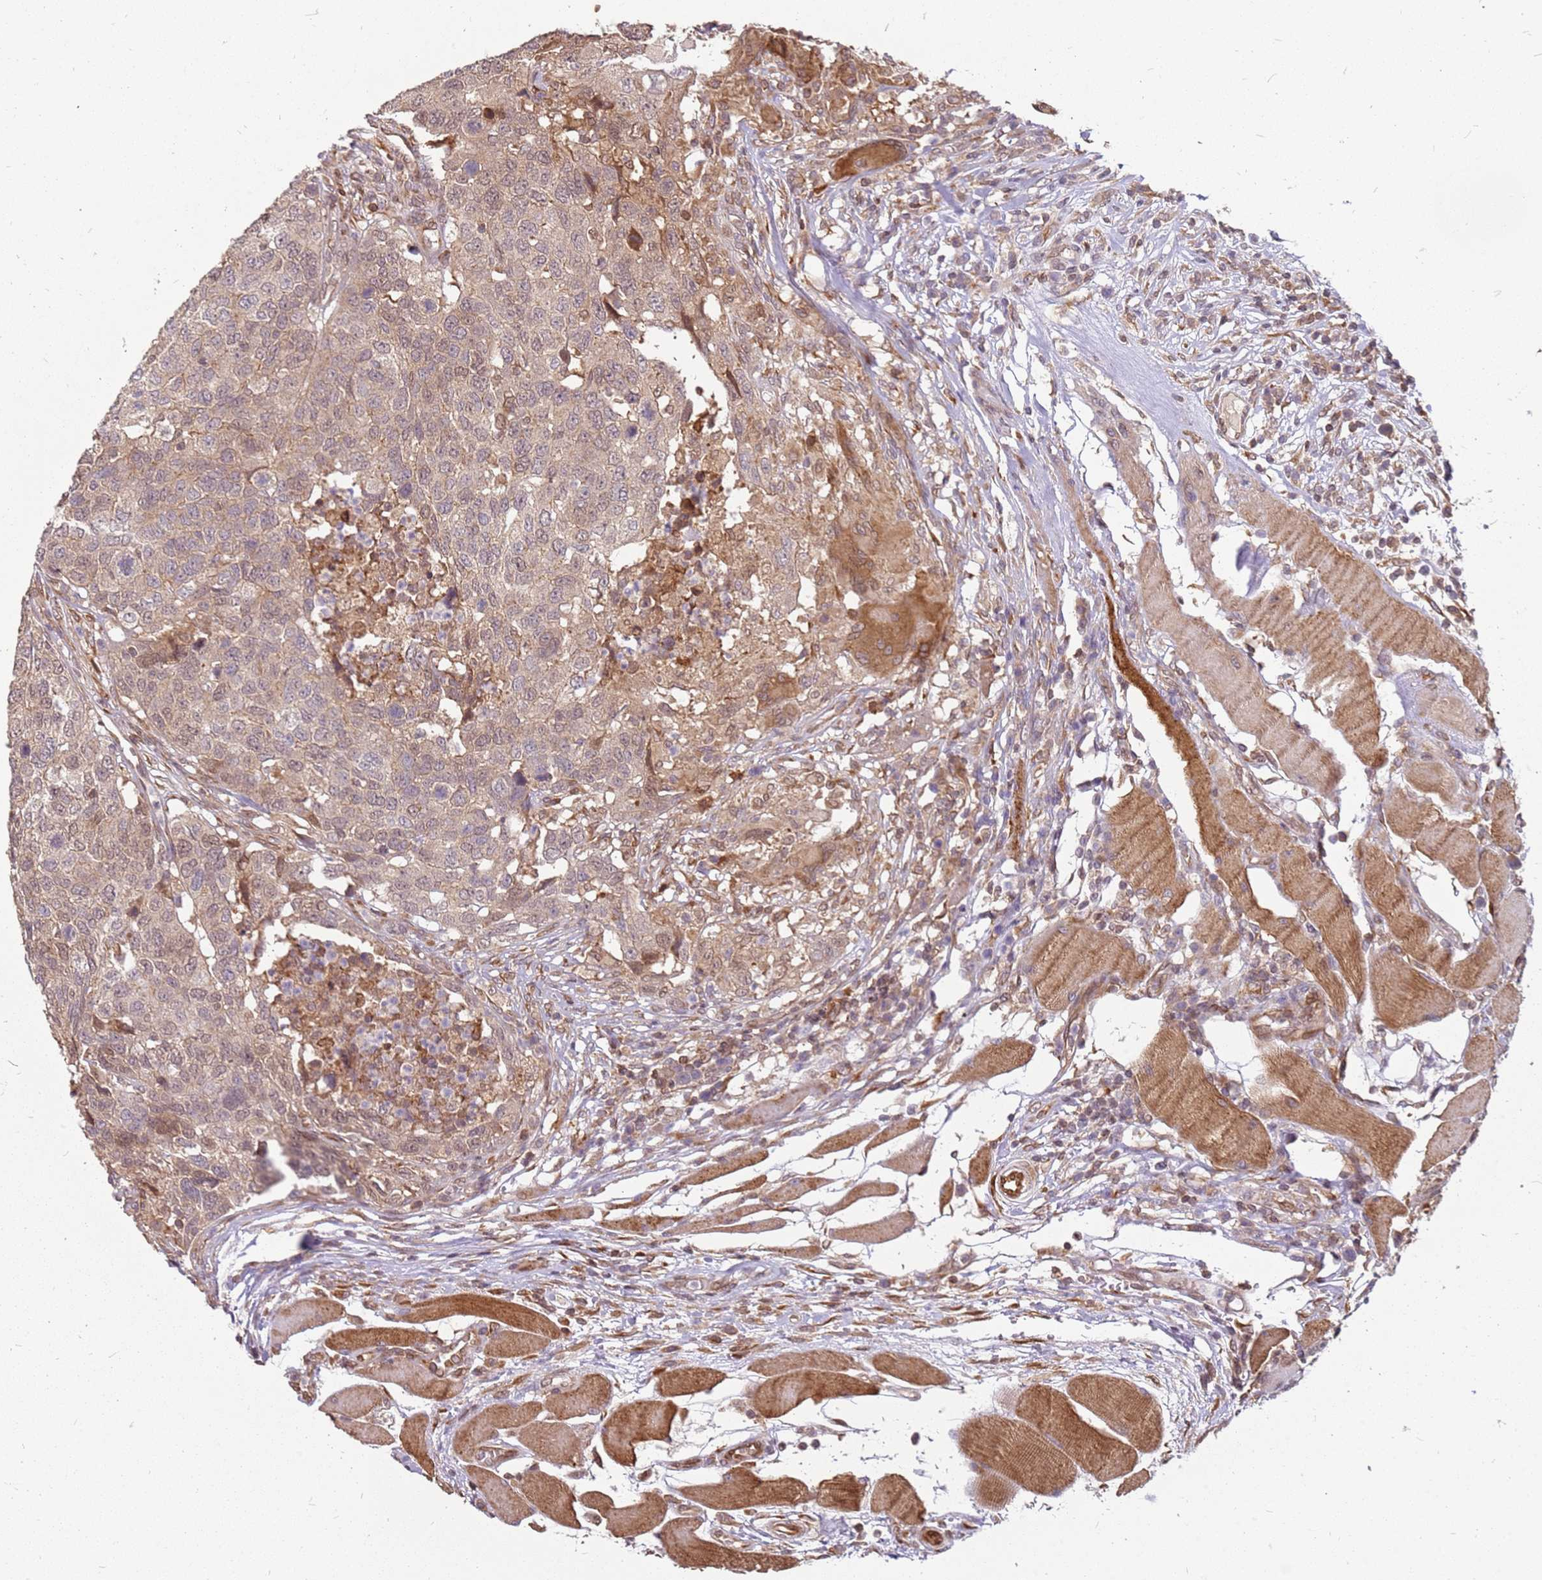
{"staining": {"intensity": "weak", "quantity": ">75%", "location": "cytoplasmic/membranous"}, "tissue": "head and neck cancer", "cell_type": "Tumor cells", "image_type": "cancer", "snomed": [{"axis": "morphology", "description": "Squamous cell carcinoma, NOS"}, {"axis": "topography", "description": "Head-Neck"}], "caption": "Human head and neck cancer (squamous cell carcinoma) stained with a protein marker reveals weak staining in tumor cells.", "gene": "NUDT14", "patient": {"sex": "male", "age": 66}}